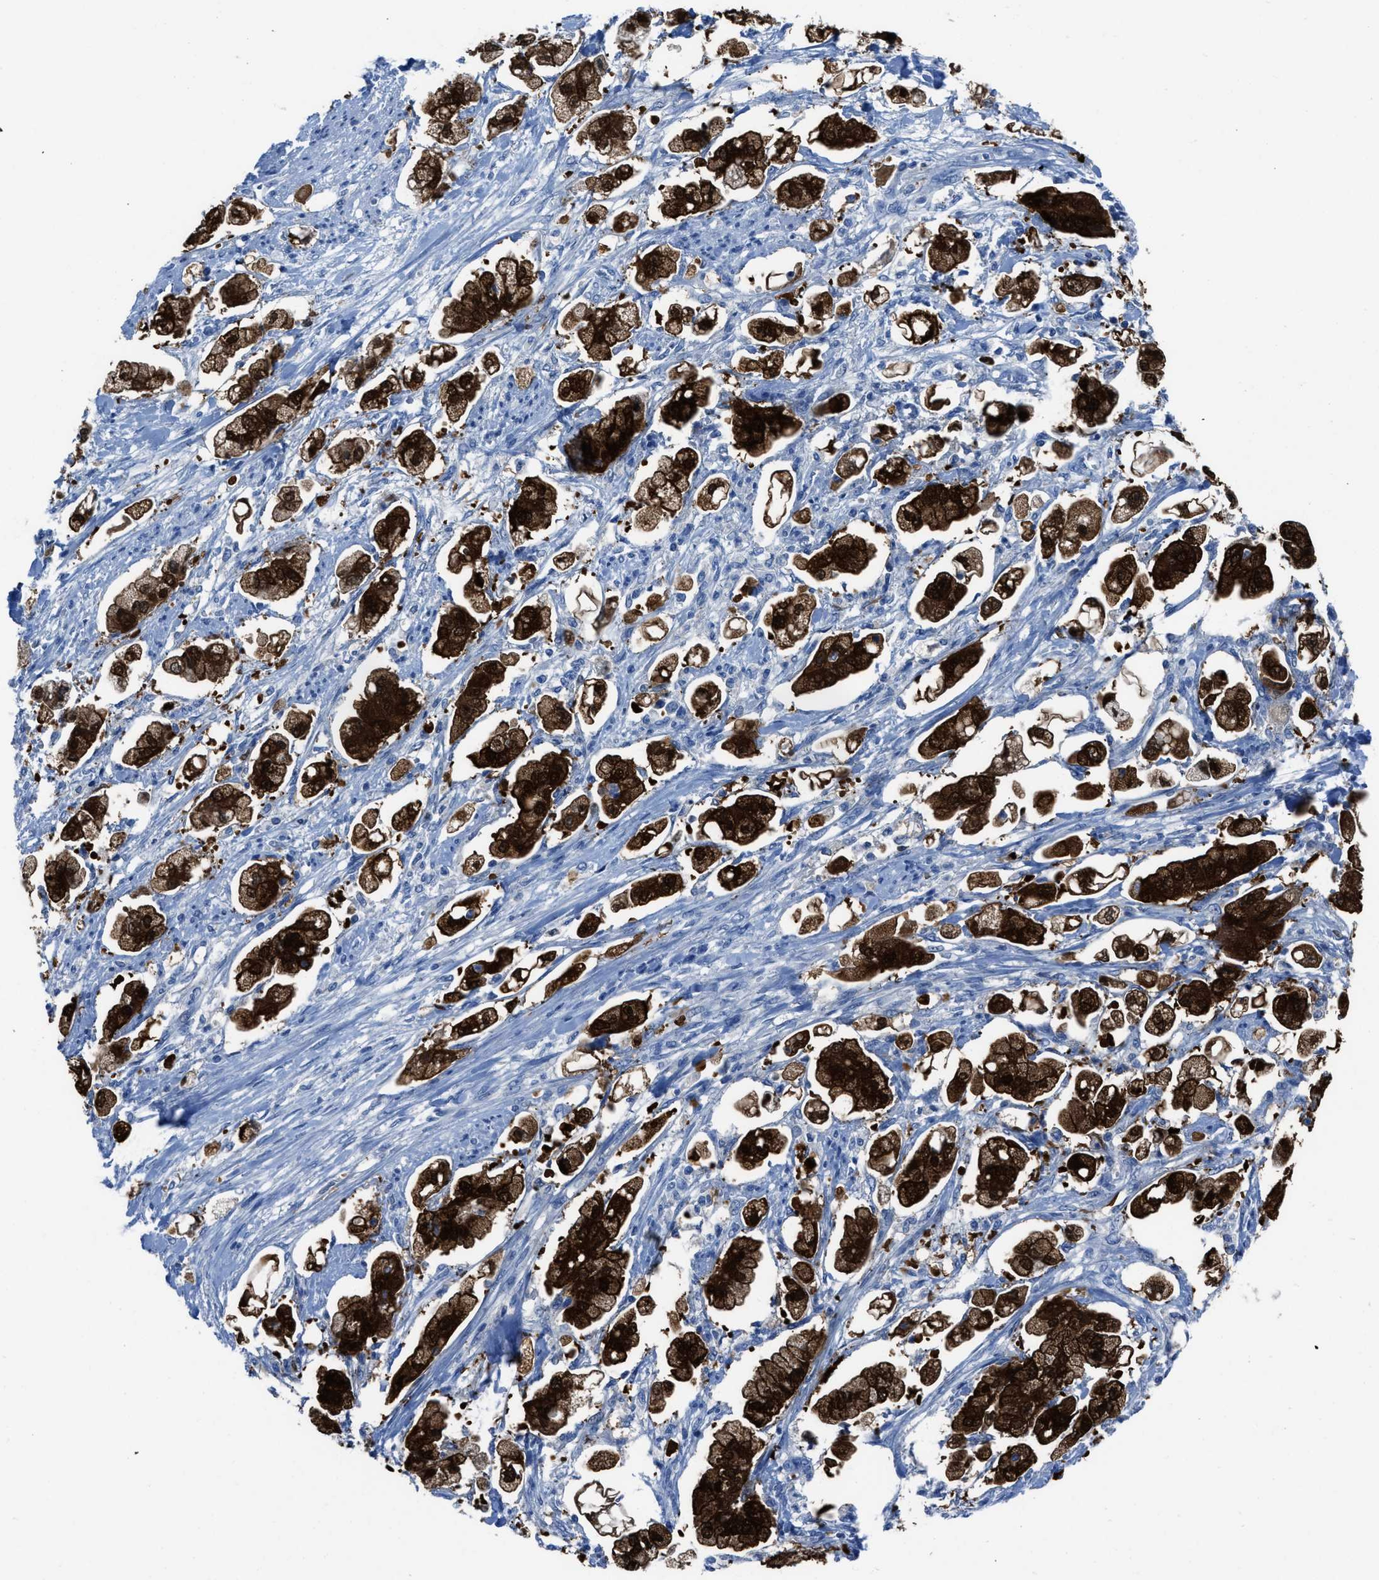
{"staining": {"intensity": "strong", "quantity": ">75%", "location": "cytoplasmic/membranous,nuclear"}, "tissue": "stomach cancer", "cell_type": "Tumor cells", "image_type": "cancer", "snomed": [{"axis": "morphology", "description": "Adenocarcinoma, NOS"}, {"axis": "topography", "description": "Stomach"}], "caption": "This is an image of immunohistochemistry (IHC) staining of stomach cancer (adenocarcinoma), which shows strong staining in the cytoplasmic/membranous and nuclear of tumor cells.", "gene": "CDKN2A", "patient": {"sex": "male", "age": 62}}